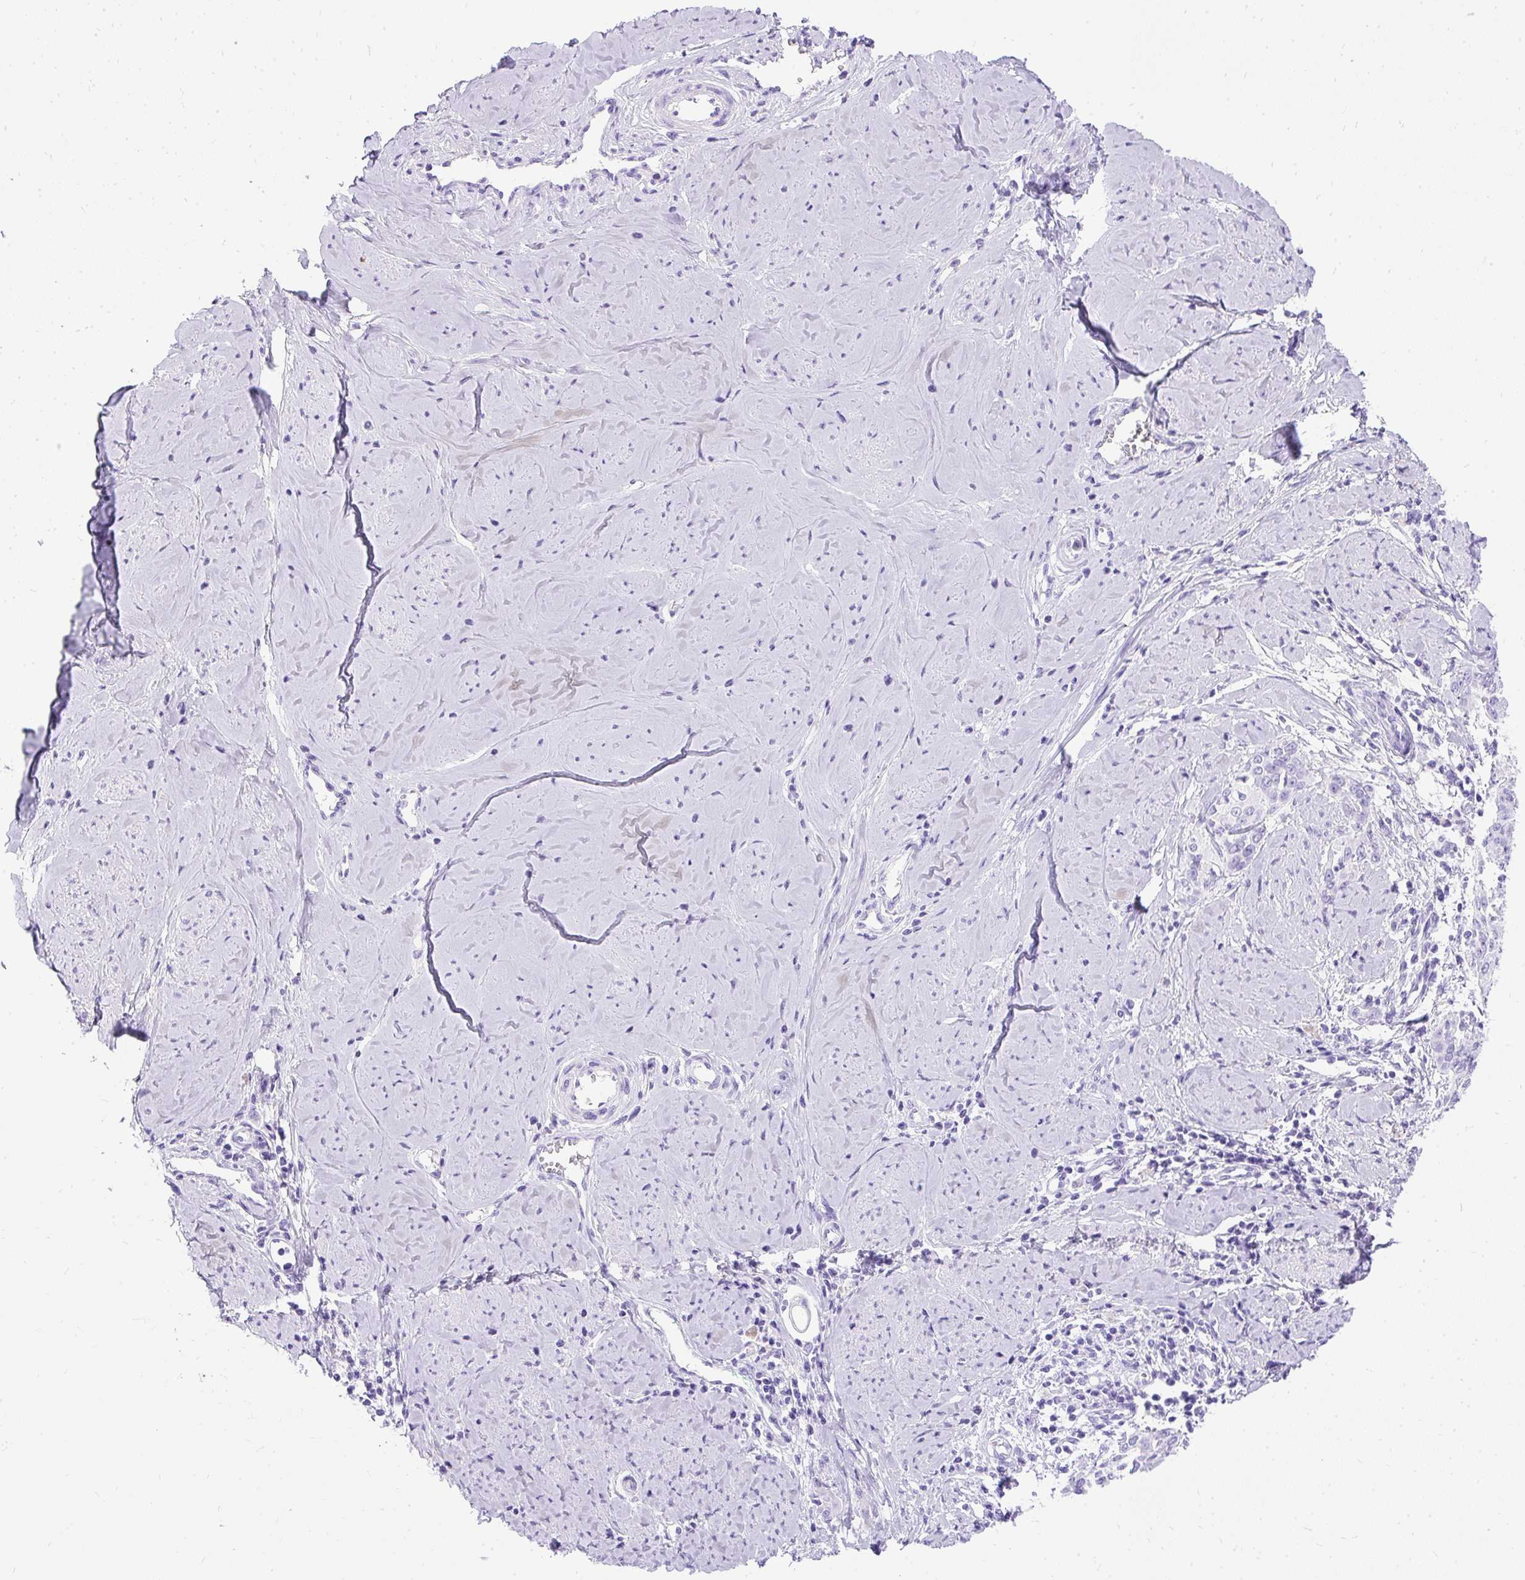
{"staining": {"intensity": "negative", "quantity": "none", "location": "none"}, "tissue": "cervical cancer", "cell_type": "Tumor cells", "image_type": "cancer", "snomed": [{"axis": "morphology", "description": "Squamous cell carcinoma, NOS"}, {"axis": "topography", "description": "Cervix"}], "caption": "Immunohistochemical staining of cervical cancer (squamous cell carcinoma) shows no significant positivity in tumor cells. (DAB (3,3'-diaminobenzidine) immunohistochemistry (IHC) visualized using brightfield microscopy, high magnification).", "gene": "PVALB", "patient": {"sex": "female", "age": 44}}